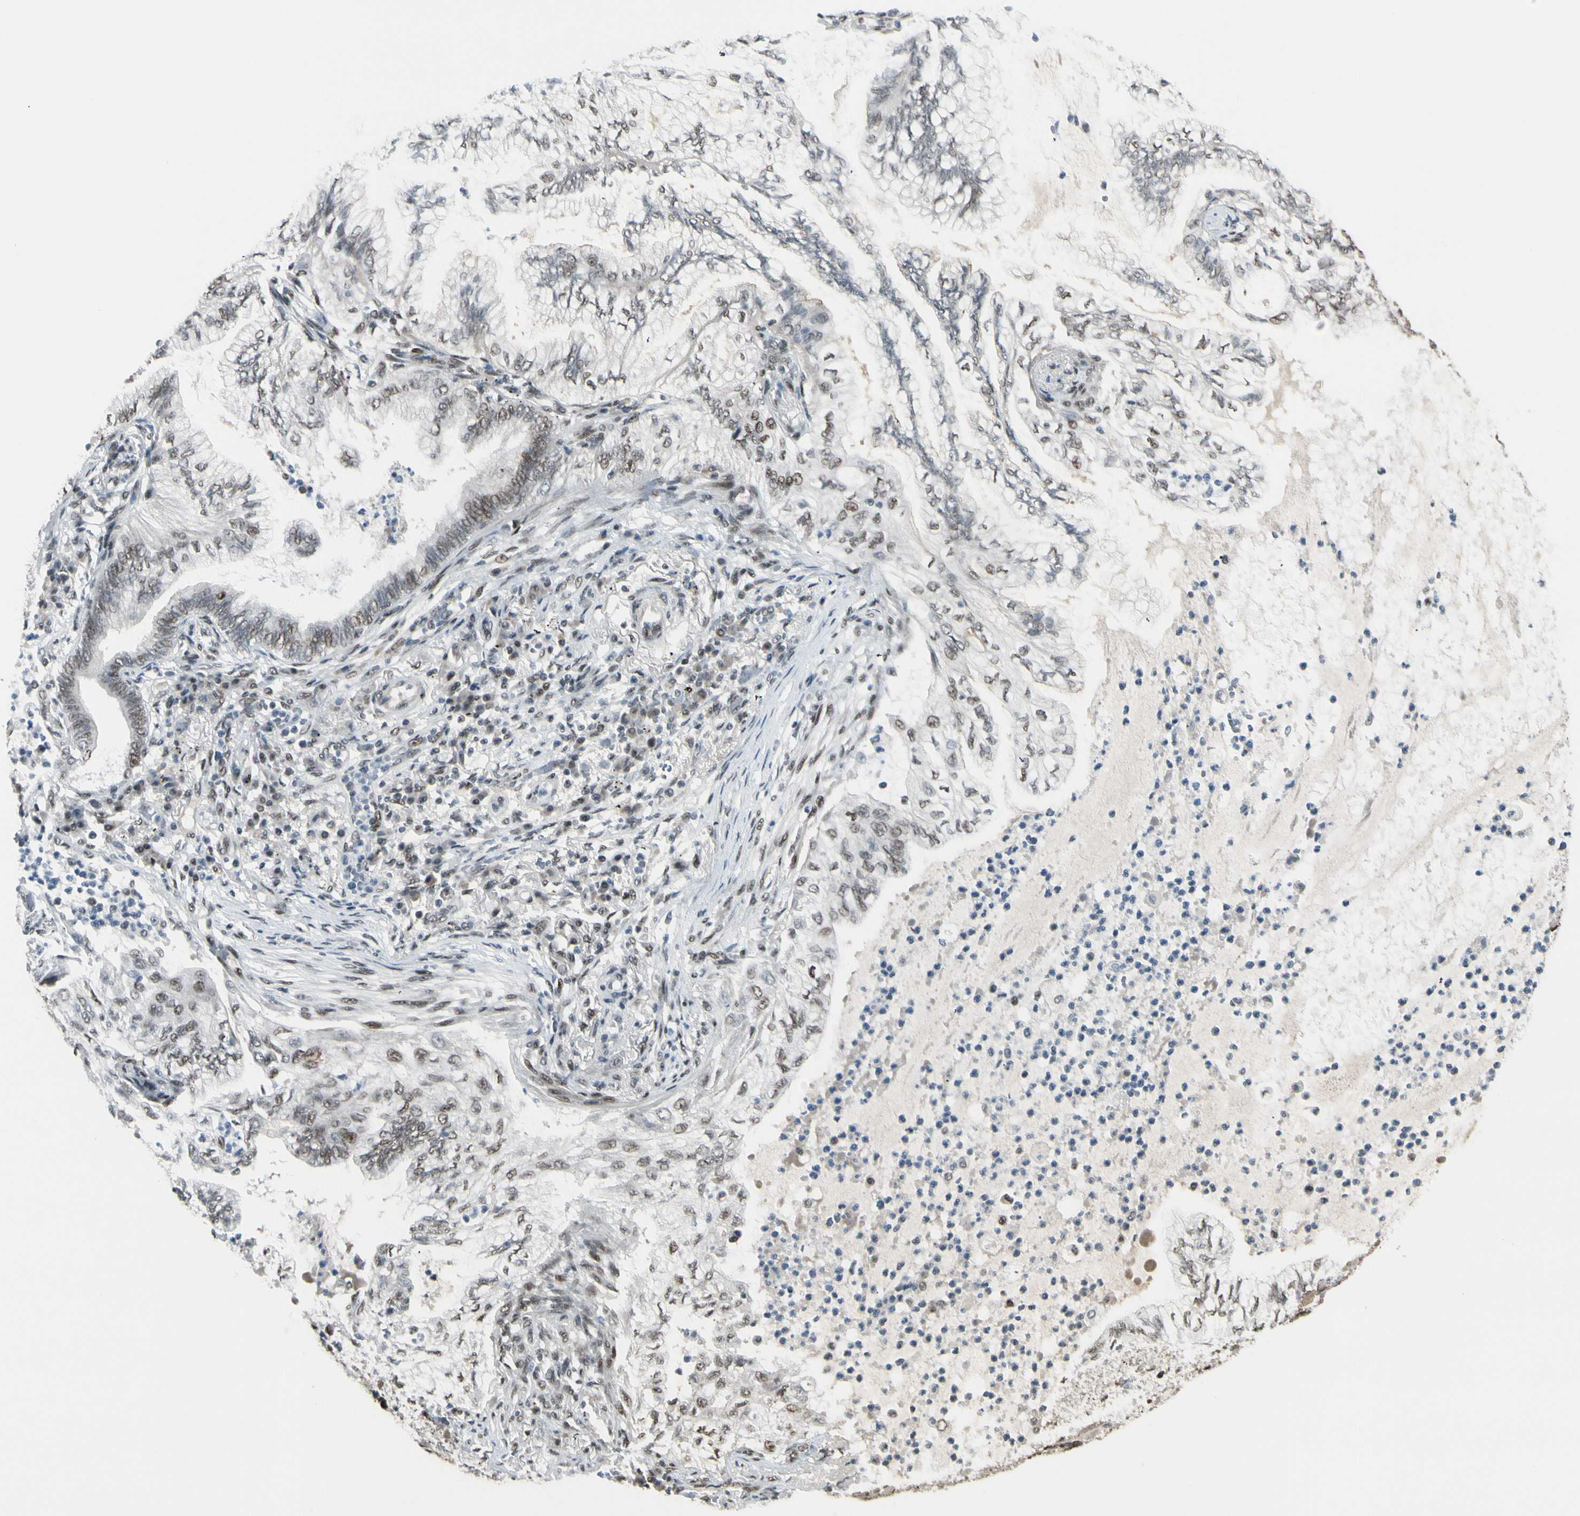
{"staining": {"intensity": "weak", "quantity": ">75%", "location": "nuclear"}, "tissue": "lung cancer", "cell_type": "Tumor cells", "image_type": "cancer", "snomed": [{"axis": "morphology", "description": "Normal tissue, NOS"}, {"axis": "morphology", "description": "Adenocarcinoma, NOS"}, {"axis": "topography", "description": "Bronchus"}, {"axis": "topography", "description": "Lung"}], "caption": "Immunohistochemistry of human adenocarcinoma (lung) shows low levels of weak nuclear staining in approximately >75% of tumor cells. (IHC, brightfield microscopy, high magnification).", "gene": "CHAMP1", "patient": {"sex": "female", "age": 70}}